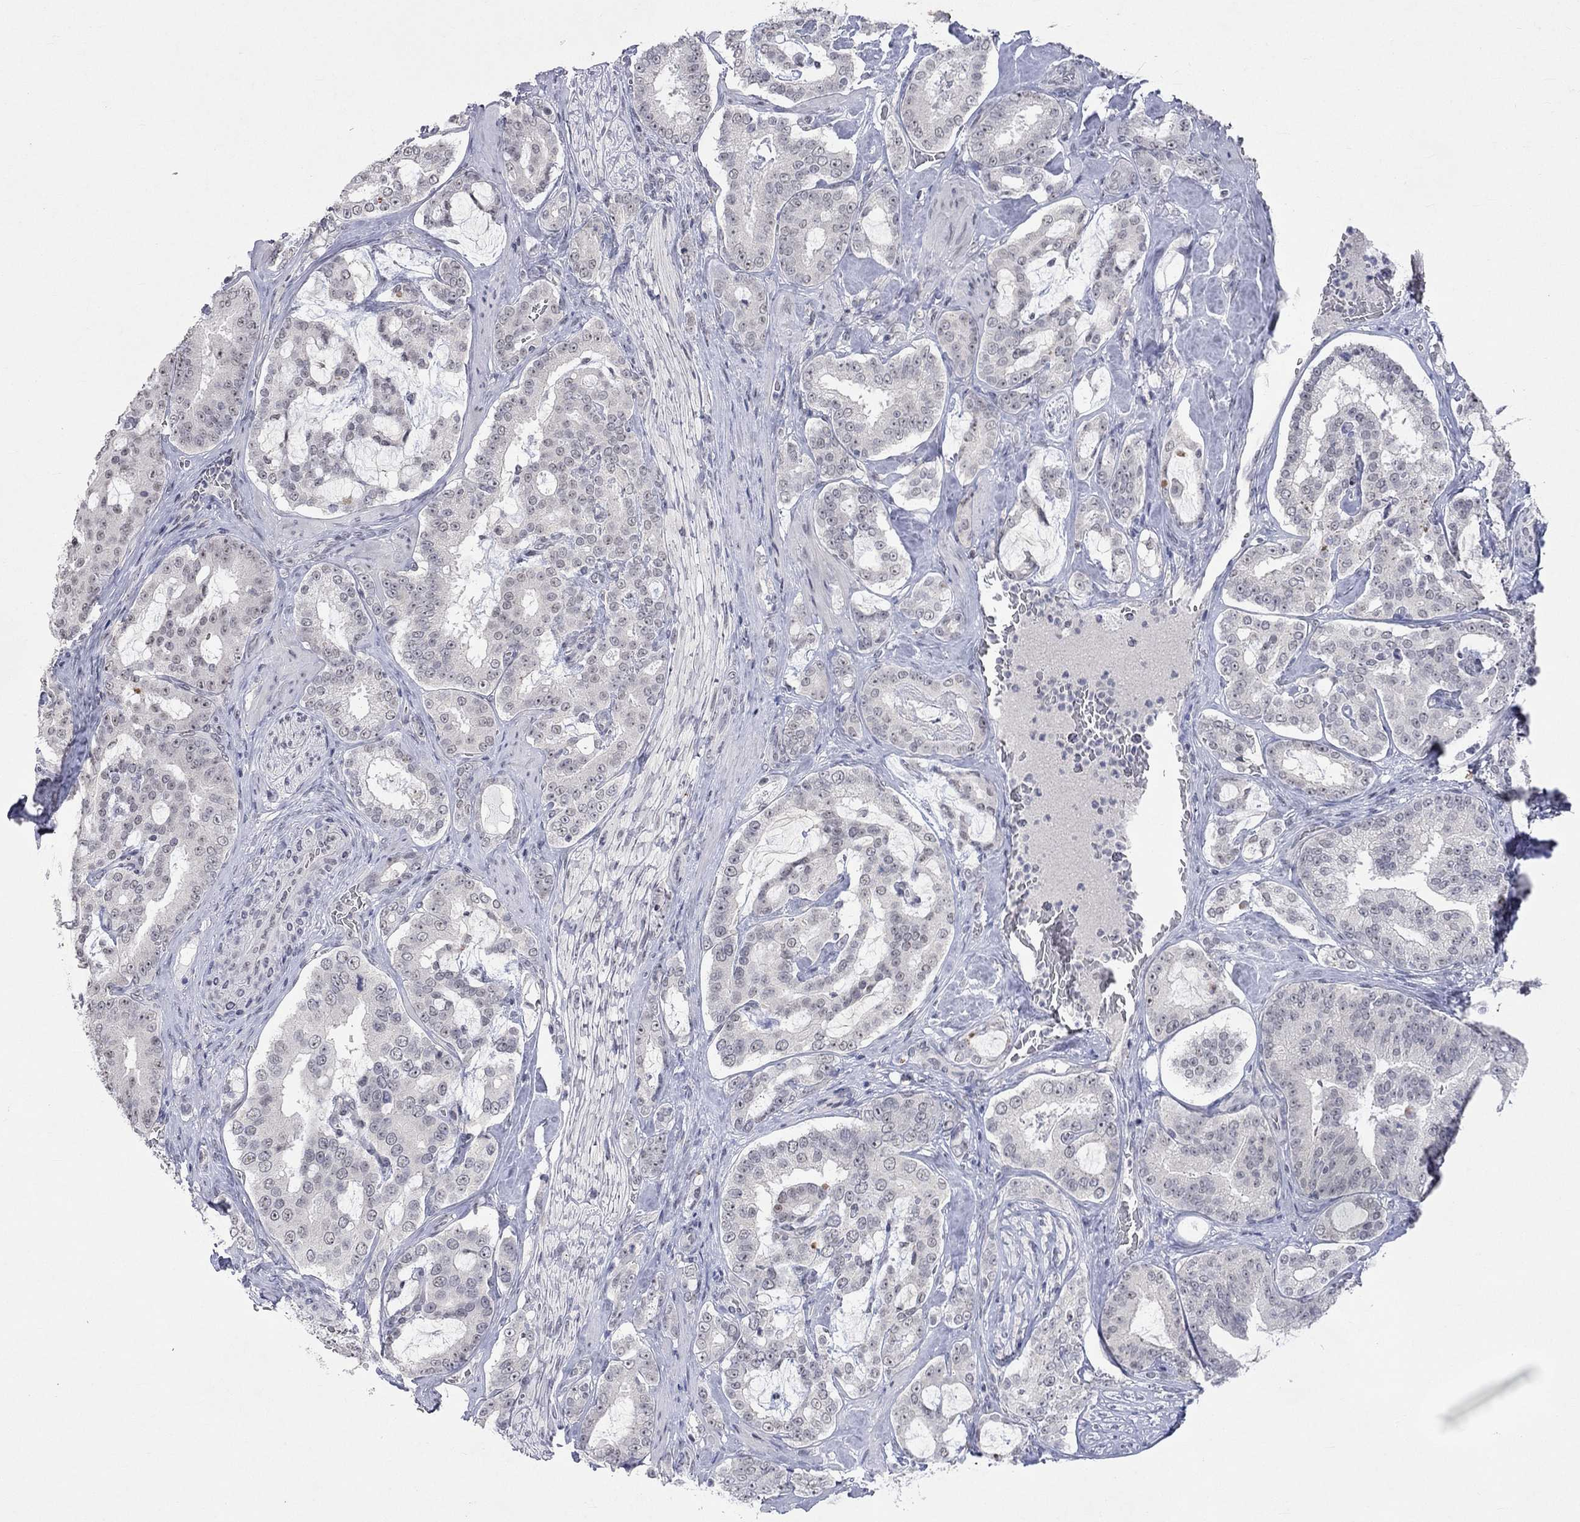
{"staining": {"intensity": "negative", "quantity": "none", "location": "none"}, "tissue": "prostate cancer", "cell_type": "Tumor cells", "image_type": "cancer", "snomed": [{"axis": "morphology", "description": "Adenocarcinoma, NOS"}, {"axis": "topography", "description": "Prostate"}], "caption": "This is an immunohistochemistry (IHC) image of prostate cancer. There is no positivity in tumor cells.", "gene": "TMEM143", "patient": {"sex": "male", "age": 67}}